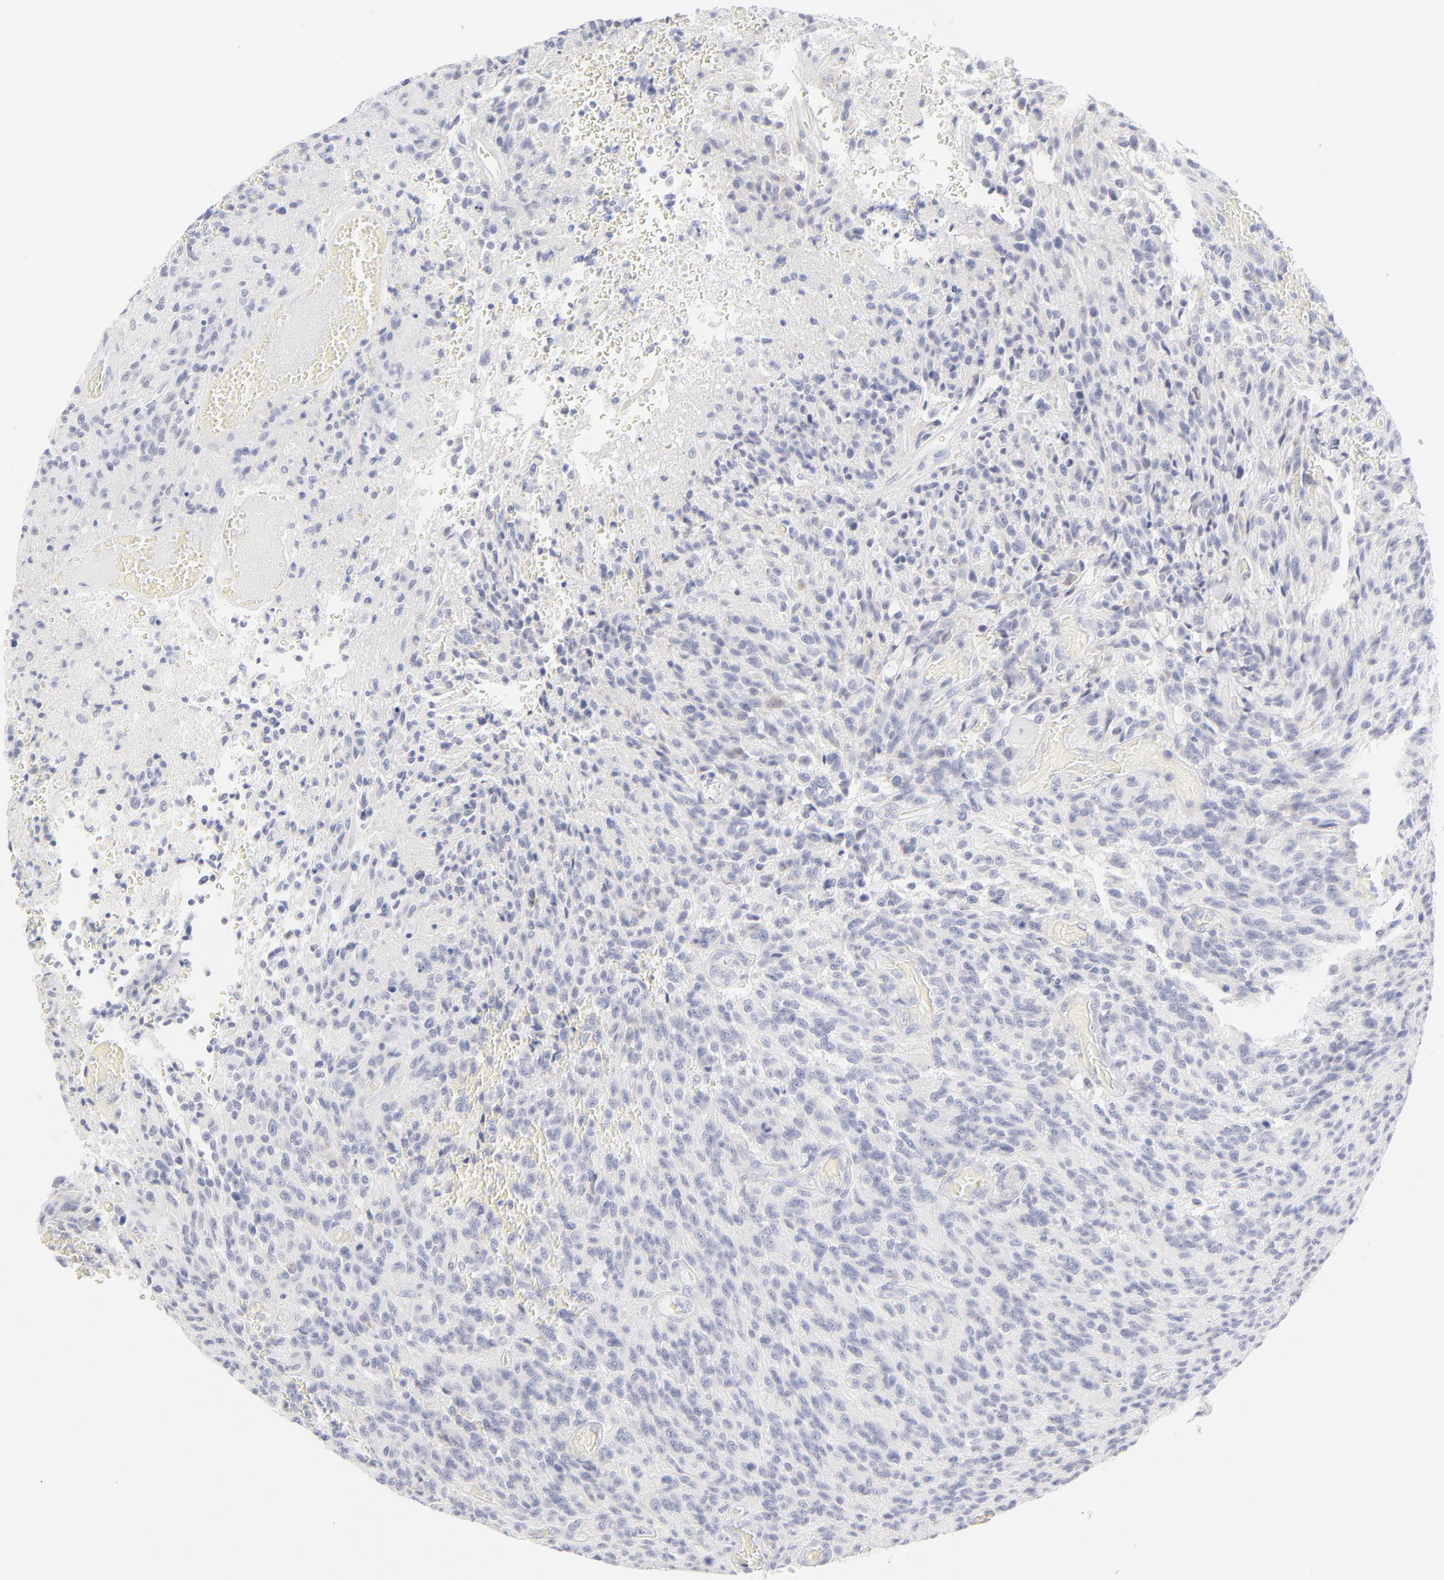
{"staining": {"intensity": "negative", "quantity": "none", "location": "none"}, "tissue": "glioma", "cell_type": "Tumor cells", "image_type": "cancer", "snomed": [{"axis": "morphology", "description": "Normal tissue, NOS"}, {"axis": "morphology", "description": "Glioma, malignant, High grade"}, {"axis": "topography", "description": "Cerebral cortex"}], "caption": "An immunohistochemistry (IHC) photomicrograph of high-grade glioma (malignant) is shown. There is no staining in tumor cells of high-grade glioma (malignant).", "gene": "NPNT", "patient": {"sex": "male", "age": 56}}